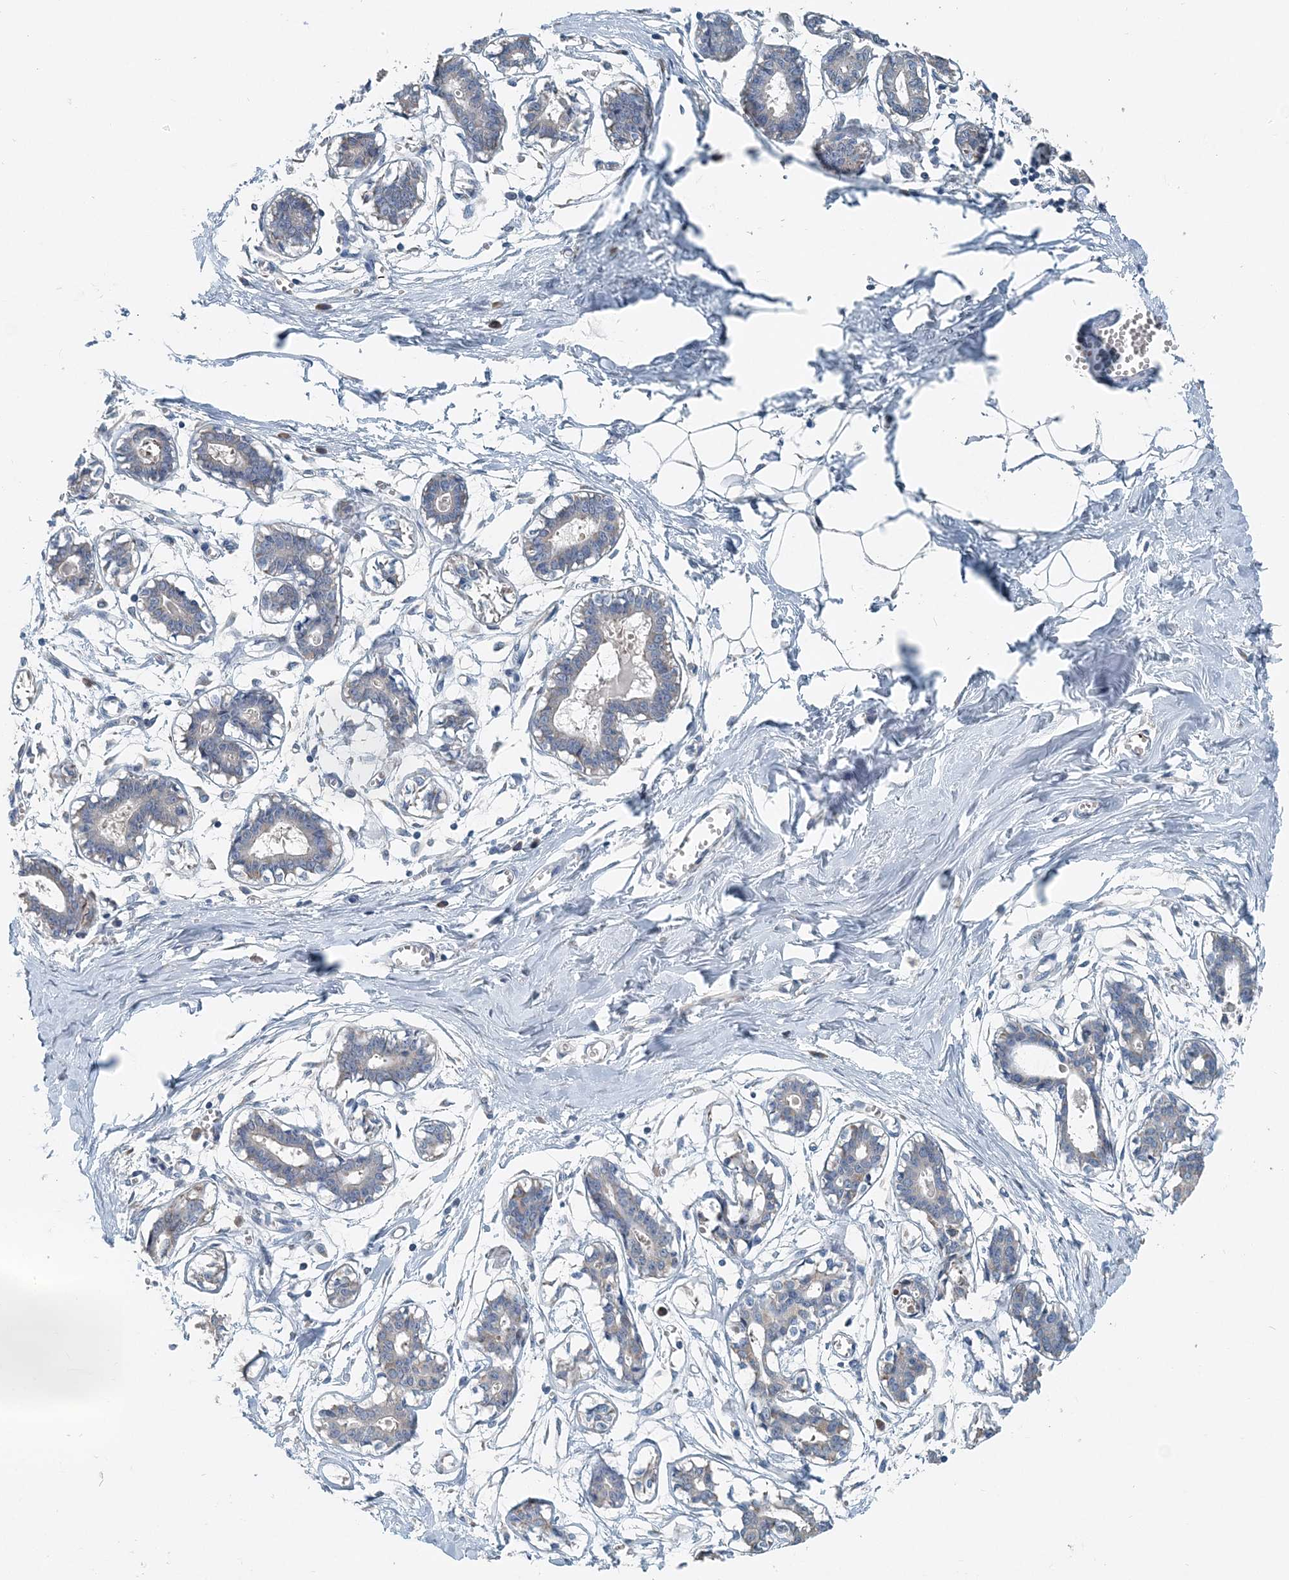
{"staining": {"intensity": "negative", "quantity": "none", "location": "none"}, "tissue": "breast", "cell_type": "Adipocytes", "image_type": "normal", "snomed": [{"axis": "morphology", "description": "Normal tissue, NOS"}, {"axis": "topography", "description": "Breast"}], "caption": "The image exhibits no staining of adipocytes in unremarkable breast.", "gene": "EEF1A2", "patient": {"sex": "female", "age": 27}}